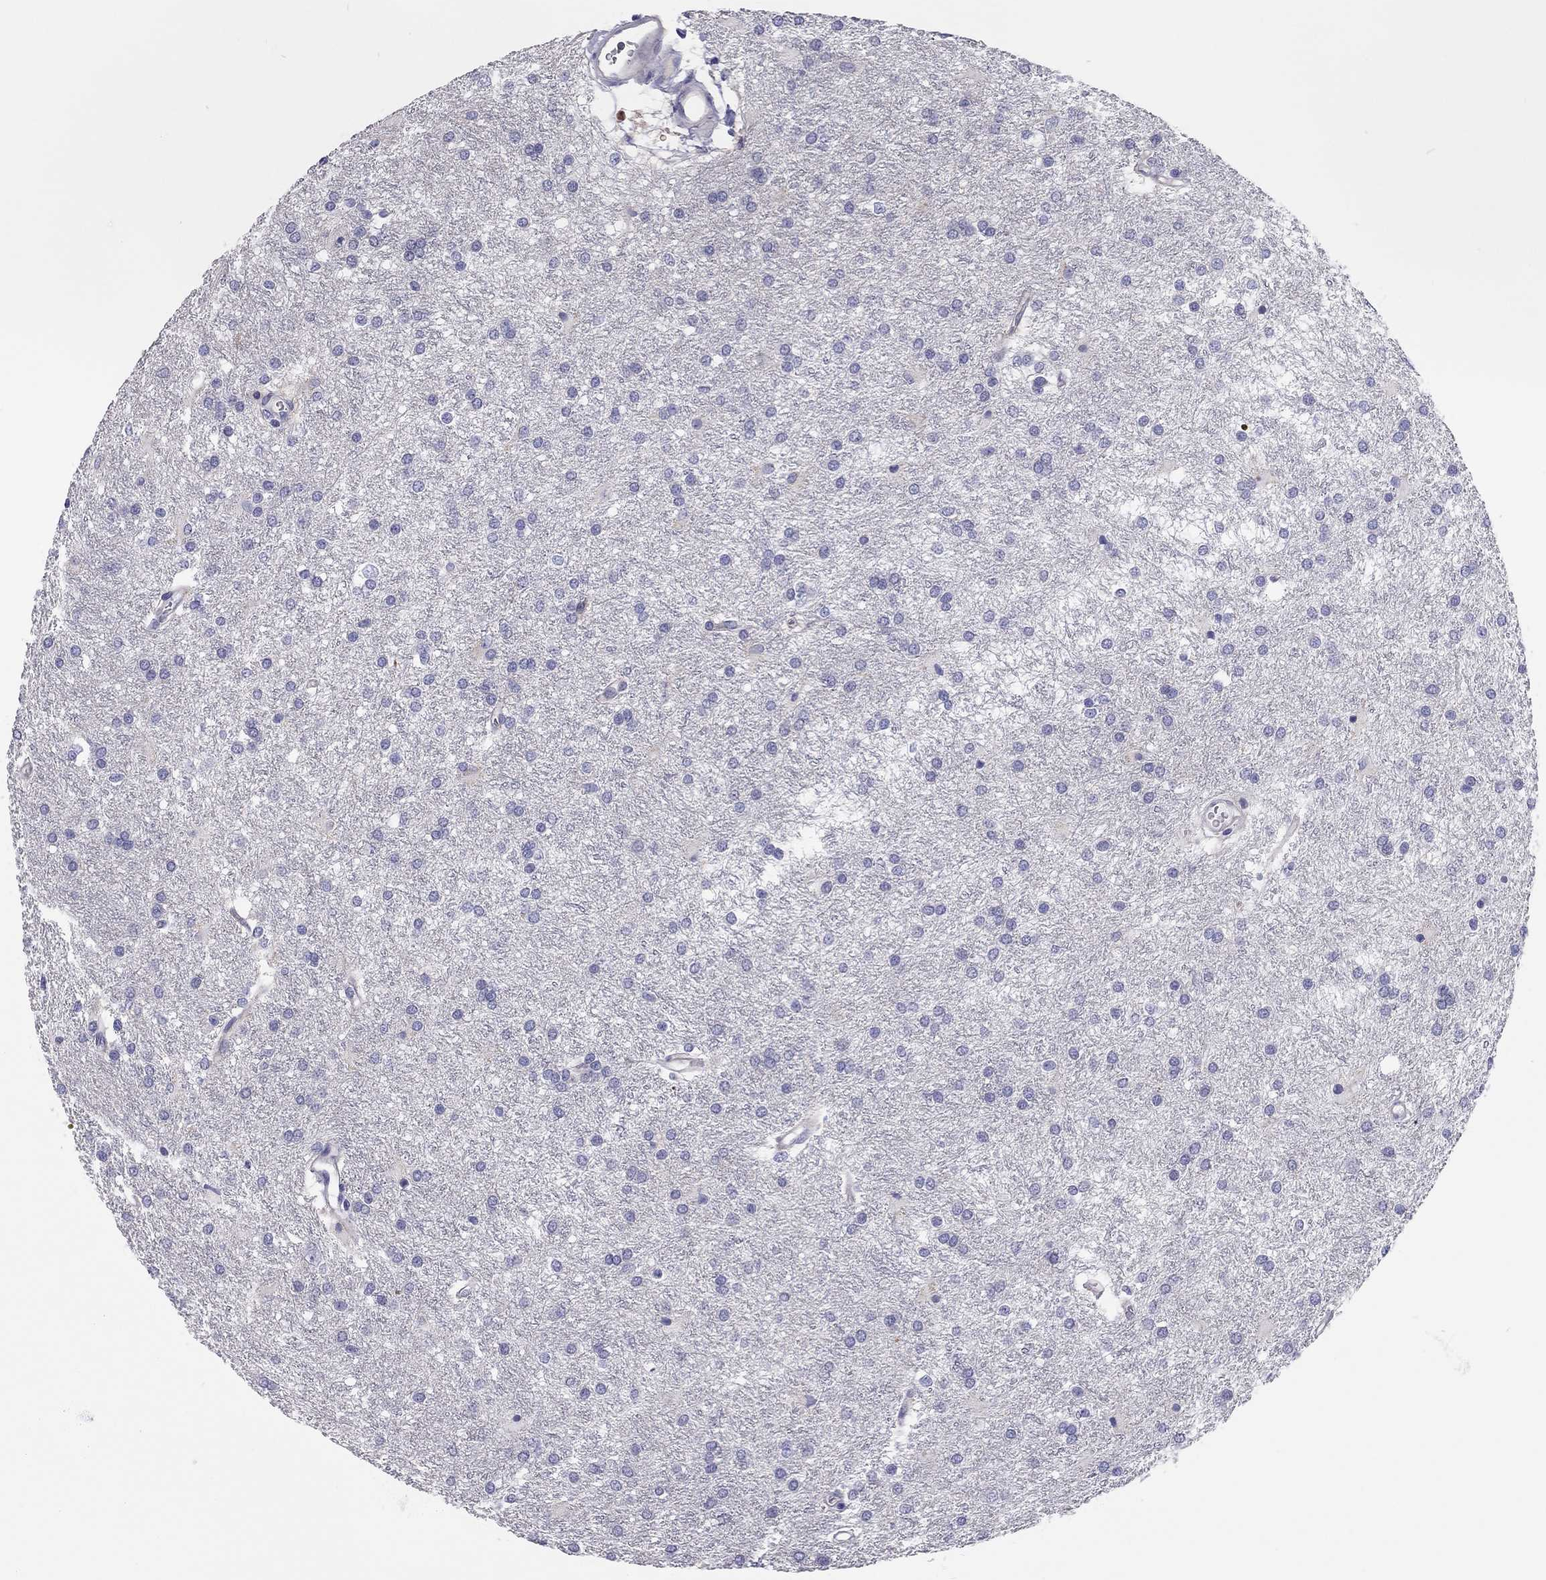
{"staining": {"intensity": "negative", "quantity": "none", "location": "none"}, "tissue": "glioma", "cell_type": "Tumor cells", "image_type": "cancer", "snomed": [{"axis": "morphology", "description": "Glioma, malignant, Low grade"}, {"axis": "topography", "description": "Brain"}], "caption": "DAB immunohistochemical staining of human malignant glioma (low-grade) reveals no significant expression in tumor cells. (Brightfield microscopy of DAB (3,3'-diaminobenzidine) IHC at high magnification).", "gene": "SCARB1", "patient": {"sex": "female", "age": 32}}